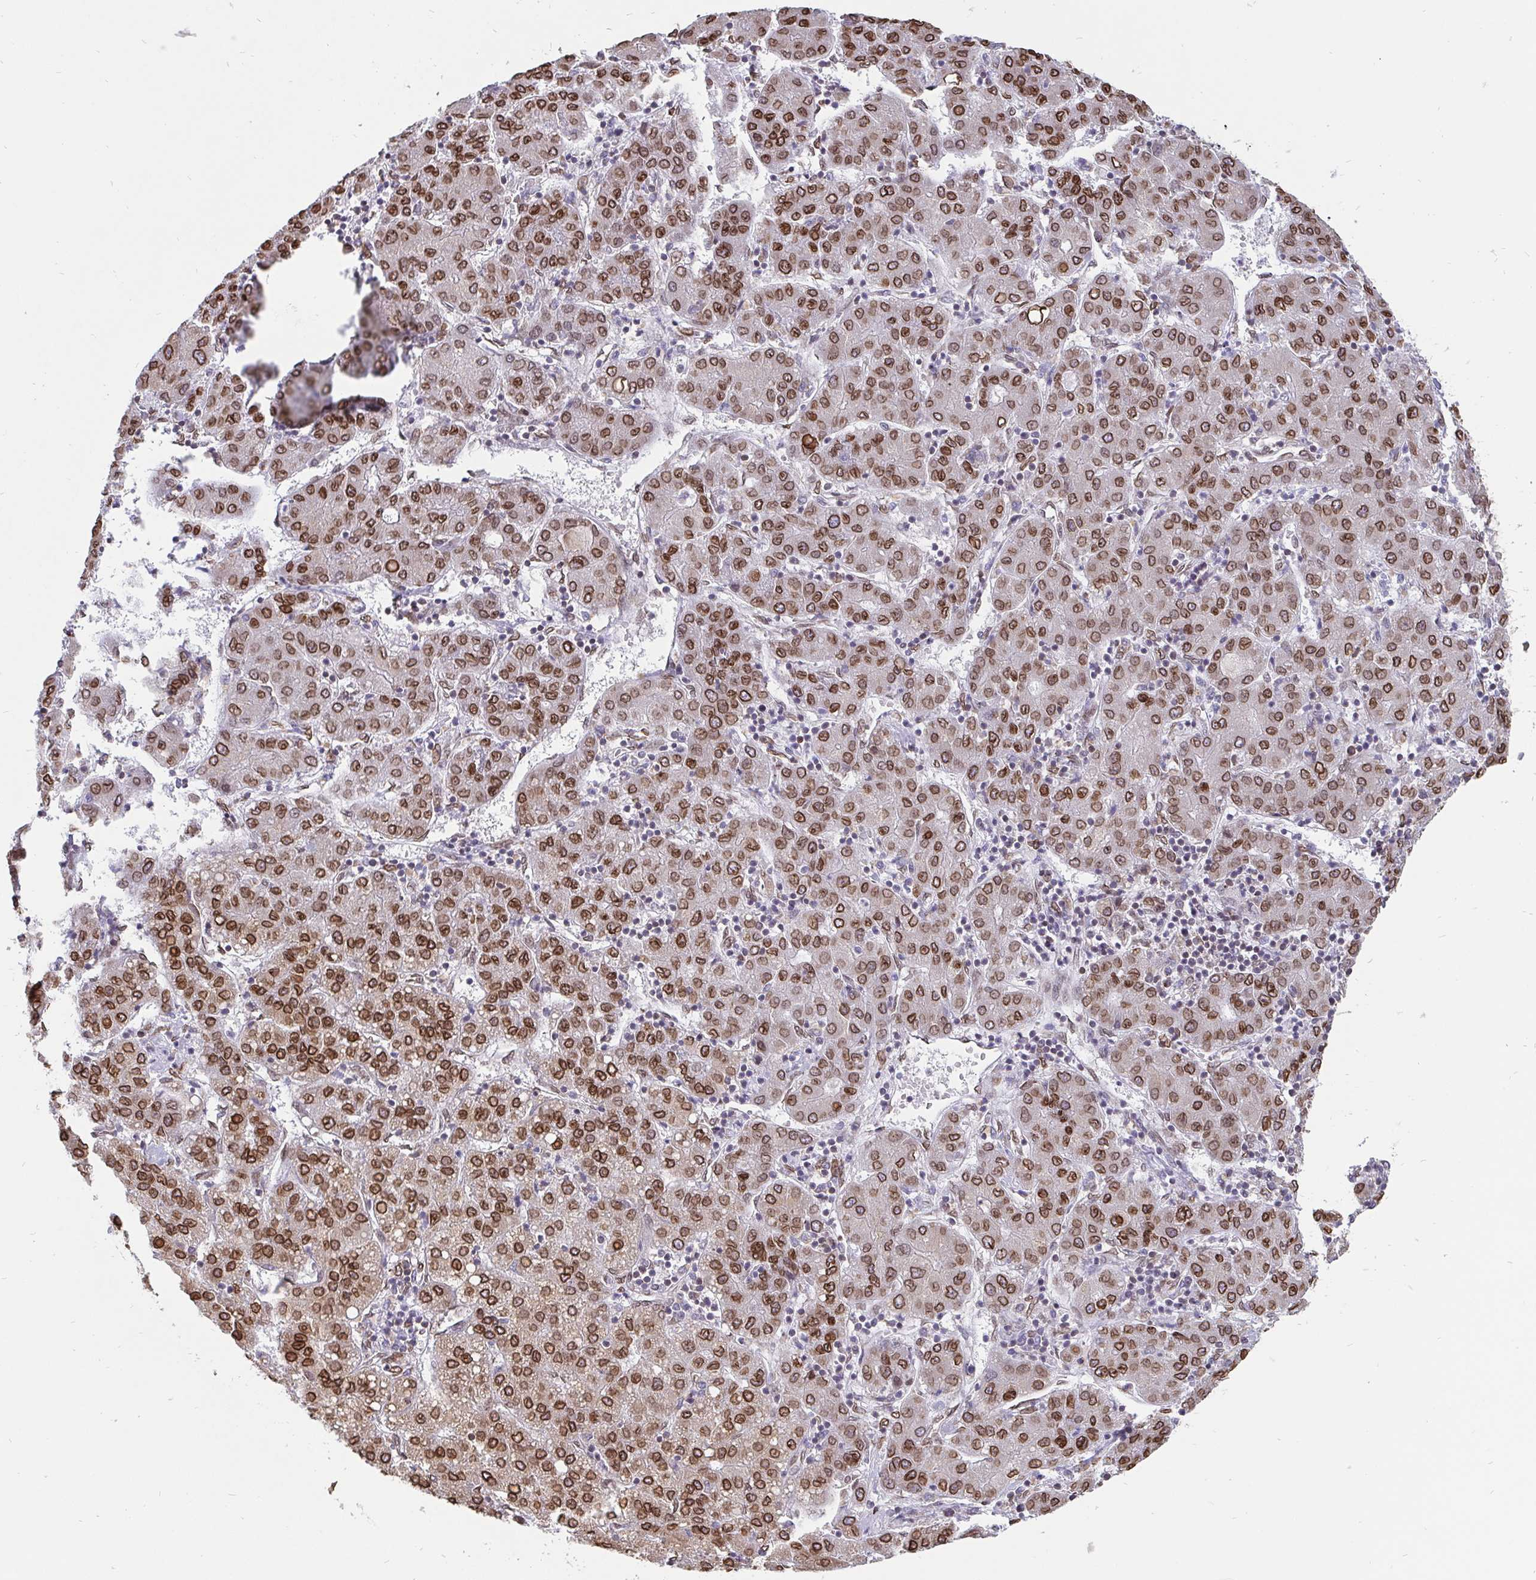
{"staining": {"intensity": "moderate", "quantity": ">75%", "location": "cytoplasmic/membranous,nuclear"}, "tissue": "liver cancer", "cell_type": "Tumor cells", "image_type": "cancer", "snomed": [{"axis": "morphology", "description": "Carcinoma, Hepatocellular, NOS"}, {"axis": "topography", "description": "Liver"}], "caption": "Hepatocellular carcinoma (liver) was stained to show a protein in brown. There is medium levels of moderate cytoplasmic/membranous and nuclear expression in about >75% of tumor cells.", "gene": "EMD", "patient": {"sex": "male", "age": 65}}